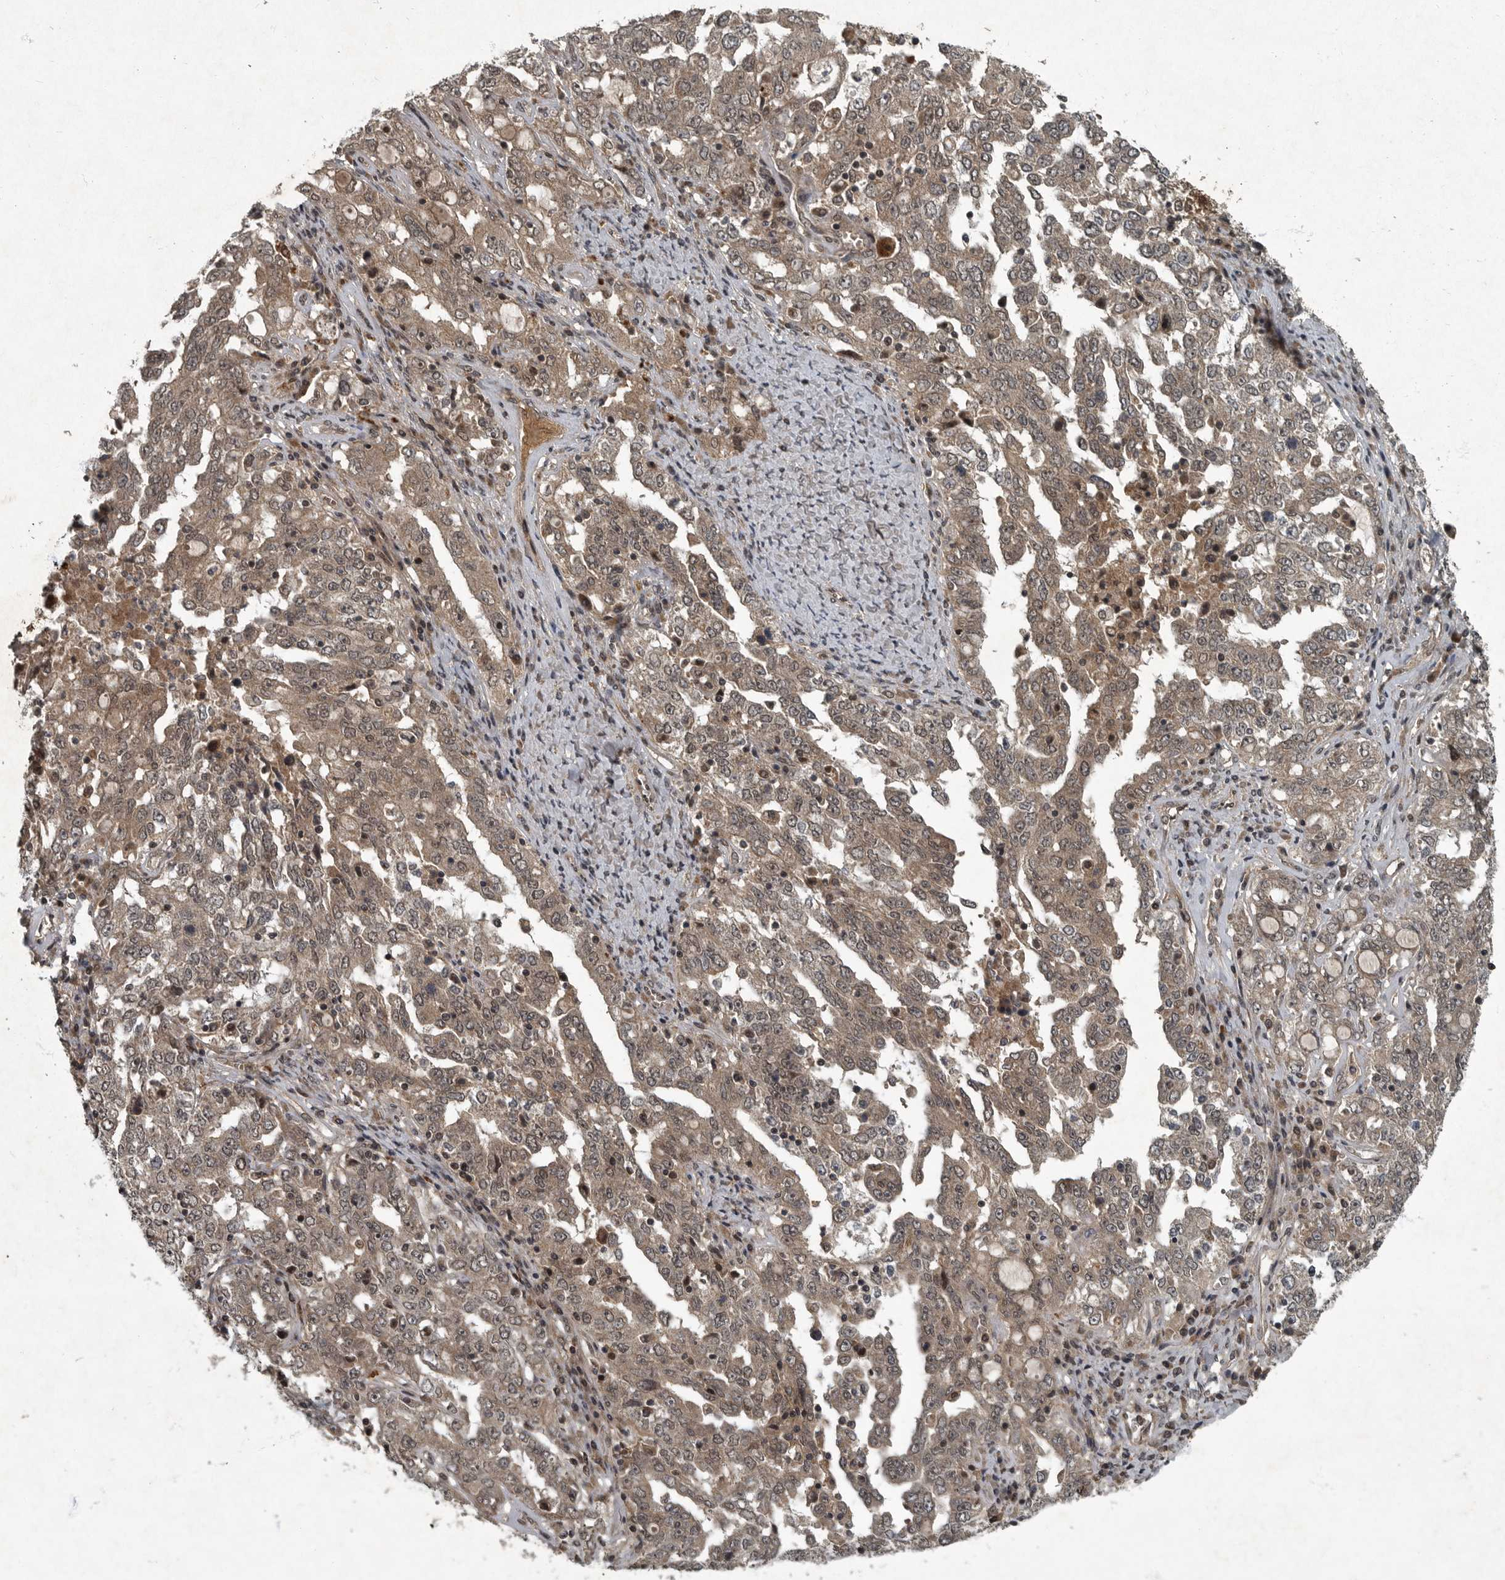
{"staining": {"intensity": "weak", "quantity": ">75%", "location": "cytoplasmic/membranous,nuclear"}, "tissue": "ovarian cancer", "cell_type": "Tumor cells", "image_type": "cancer", "snomed": [{"axis": "morphology", "description": "Carcinoma, endometroid"}, {"axis": "topography", "description": "Ovary"}], "caption": "Protein expression by immunohistochemistry displays weak cytoplasmic/membranous and nuclear staining in approximately >75% of tumor cells in ovarian cancer (endometroid carcinoma).", "gene": "FOXO1", "patient": {"sex": "female", "age": 62}}